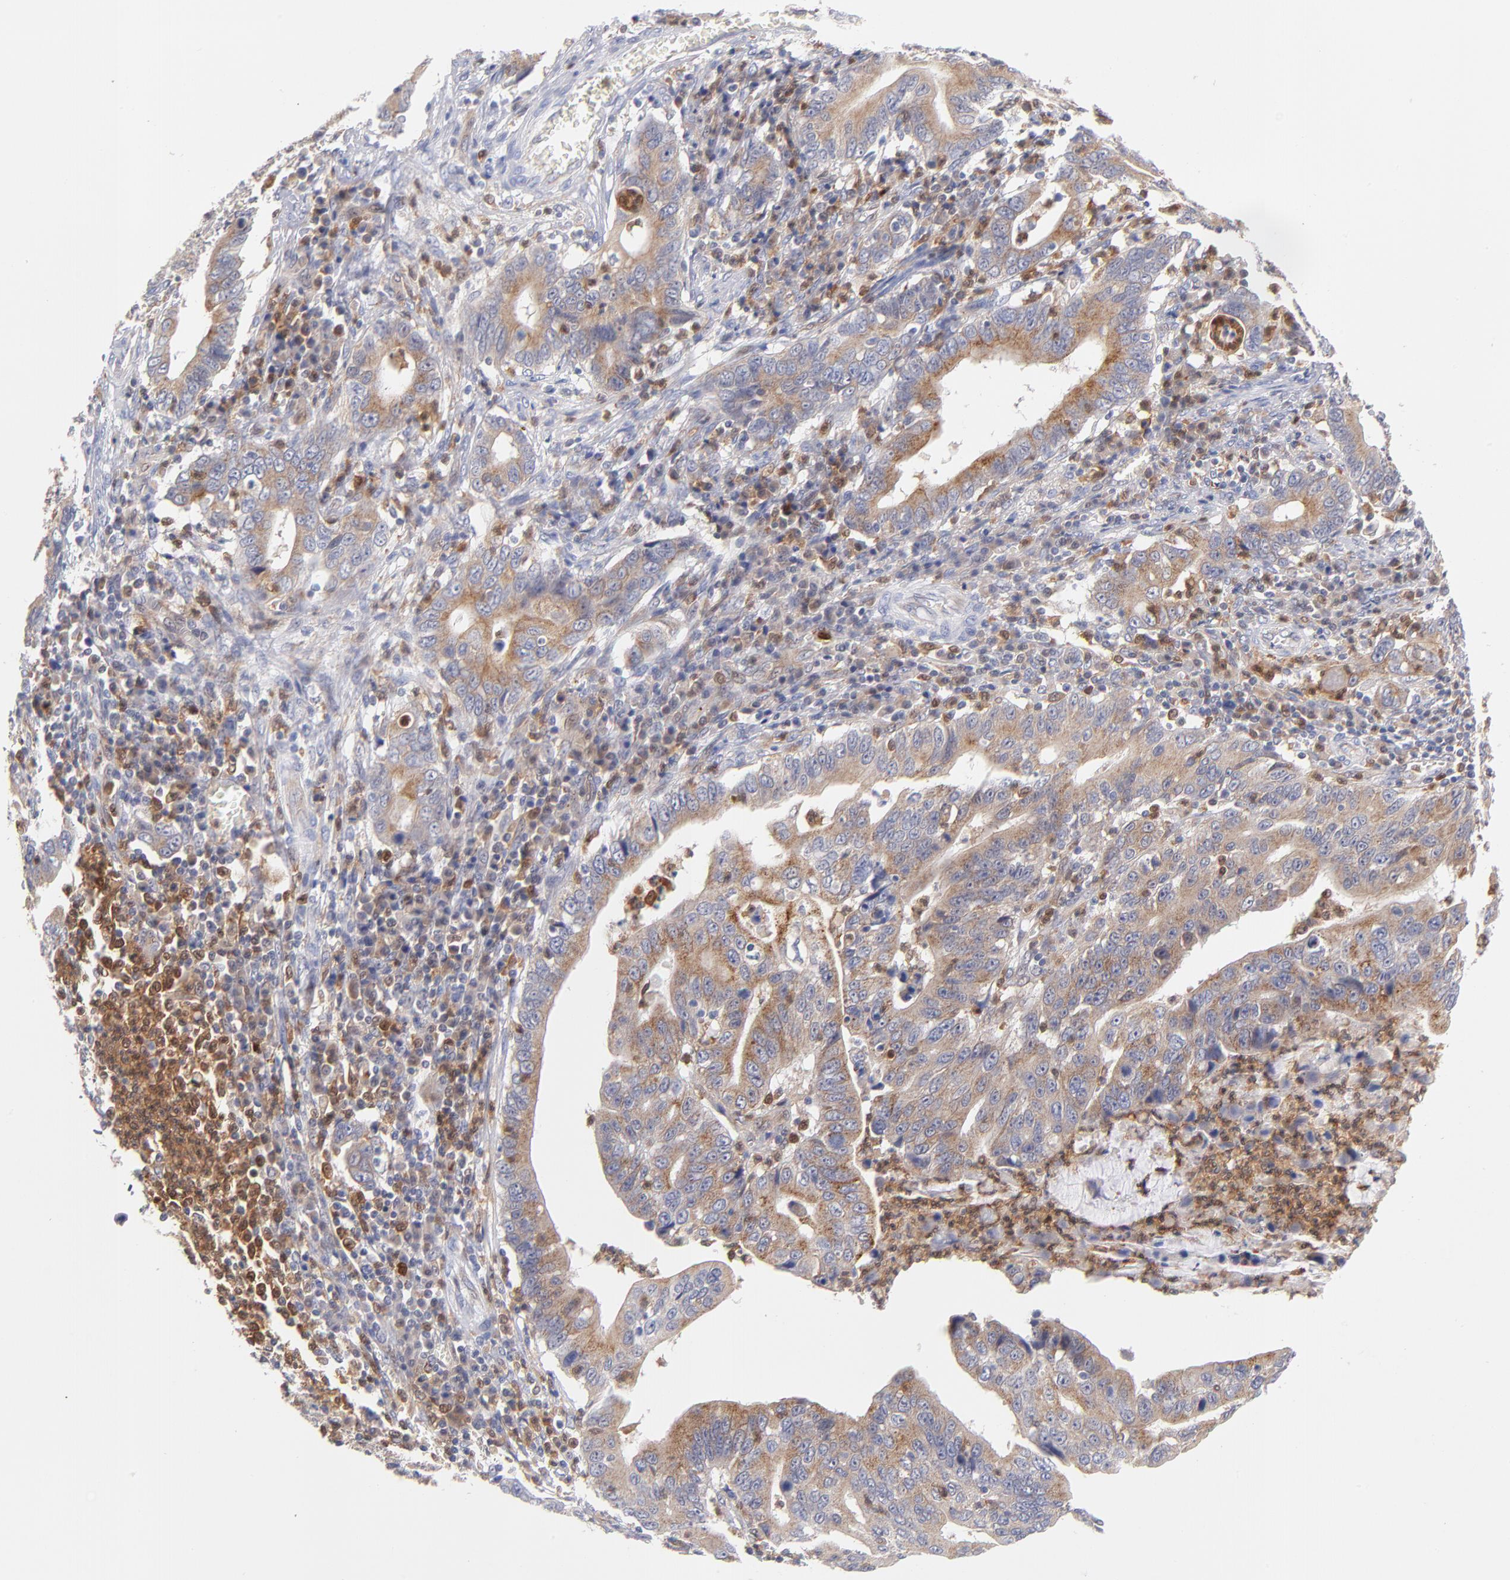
{"staining": {"intensity": "moderate", "quantity": ">75%", "location": "cytoplasmic/membranous"}, "tissue": "stomach cancer", "cell_type": "Tumor cells", "image_type": "cancer", "snomed": [{"axis": "morphology", "description": "Adenocarcinoma, NOS"}, {"axis": "topography", "description": "Stomach, upper"}], "caption": "Protein staining shows moderate cytoplasmic/membranous positivity in about >75% of tumor cells in stomach cancer (adenocarcinoma).", "gene": "BID", "patient": {"sex": "male", "age": 63}}